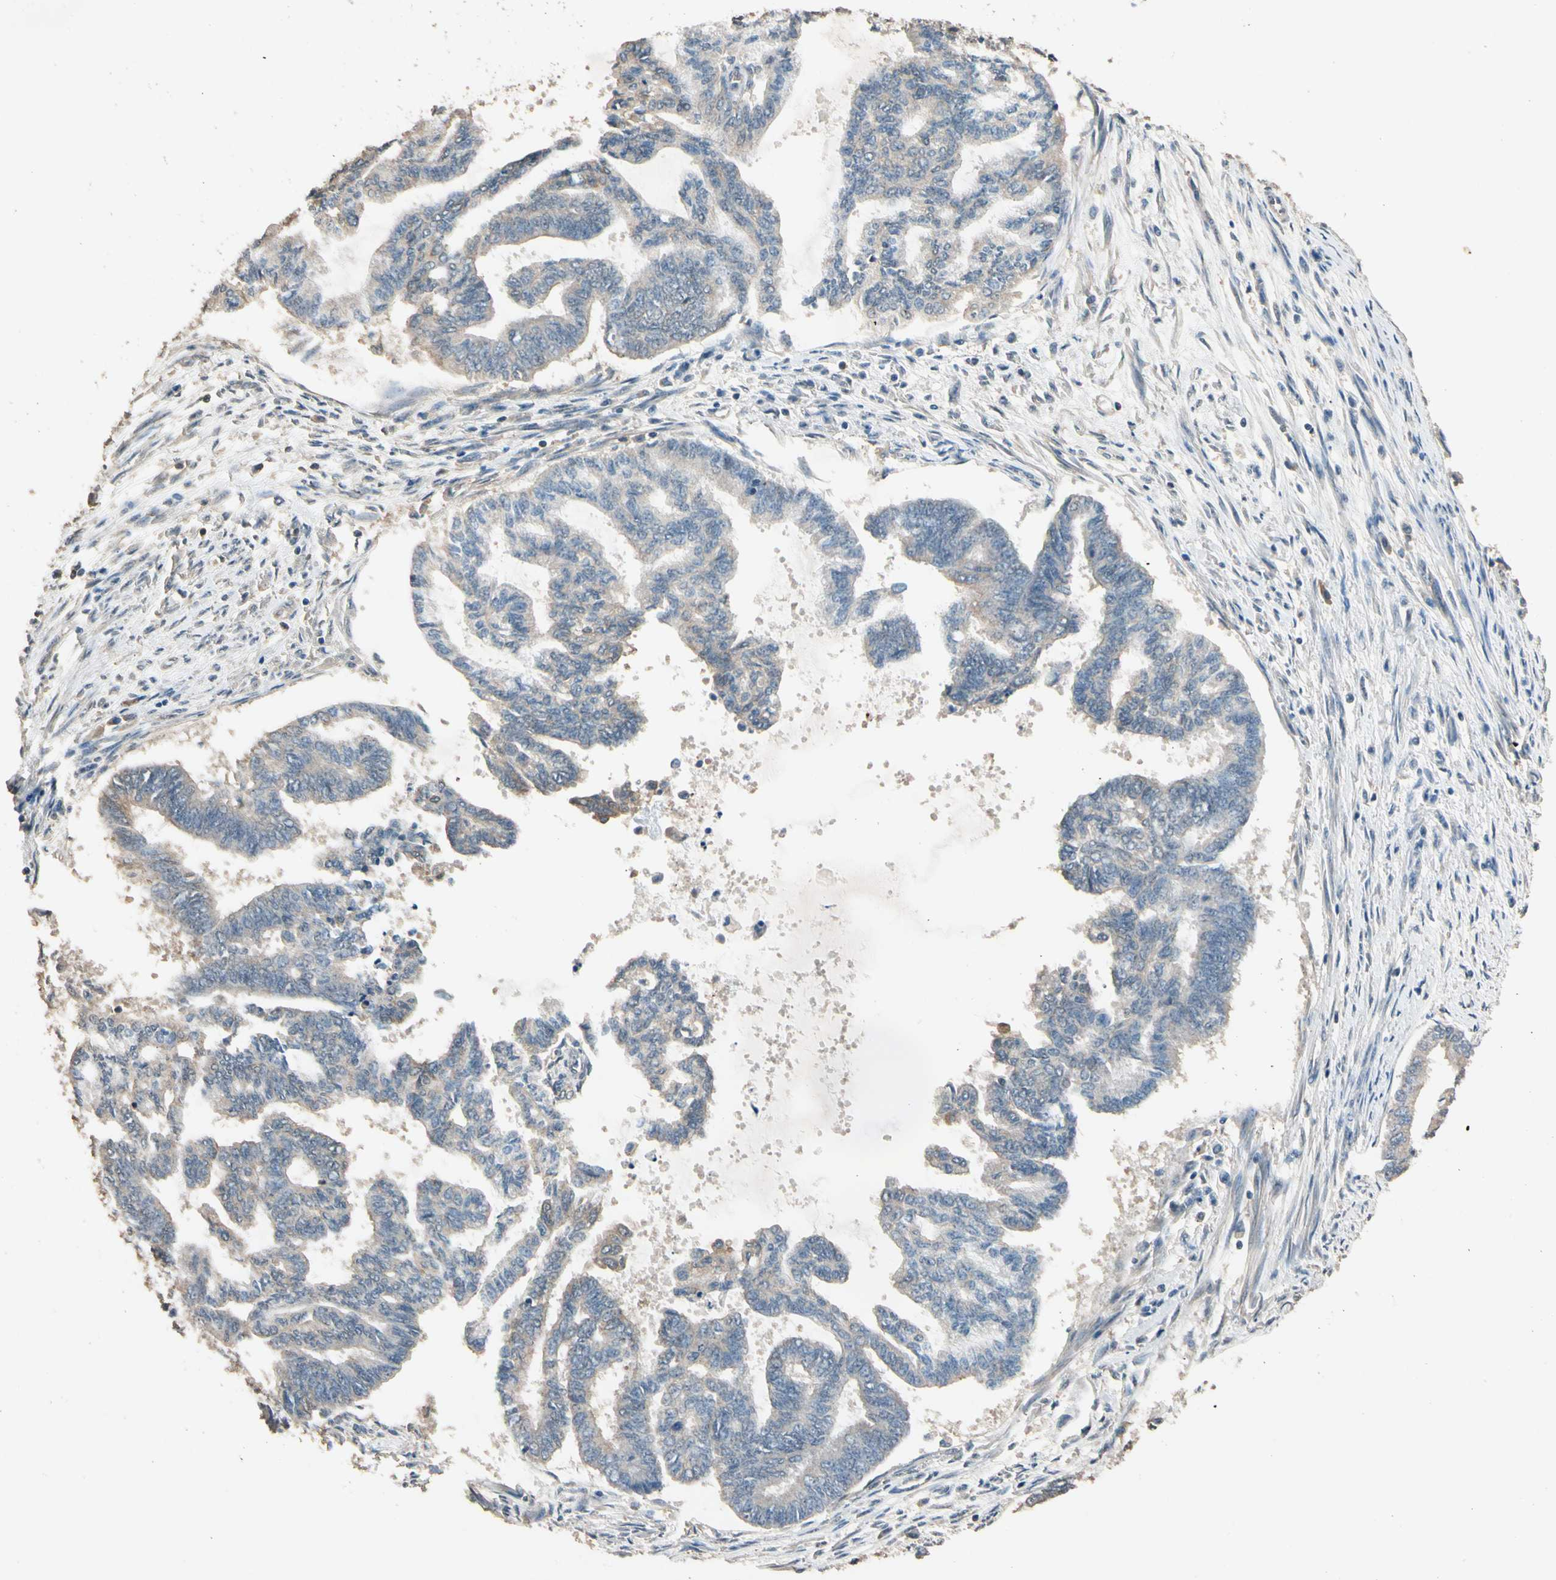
{"staining": {"intensity": "weak", "quantity": "<25%", "location": "cytoplasmic/membranous"}, "tissue": "endometrial cancer", "cell_type": "Tumor cells", "image_type": "cancer", "snomed": [{"axis": "morphology", "description": "Adenocarcinoma, NOS"}, {"axis": "topography", "description": "Endometrium"}], "caption": "Endometrial cancer was stained to show a protein in brown. There is no significant staining in tumor cells.", "gene": "MAP3K7", "patient": {"sex": "female", "age": 86}}